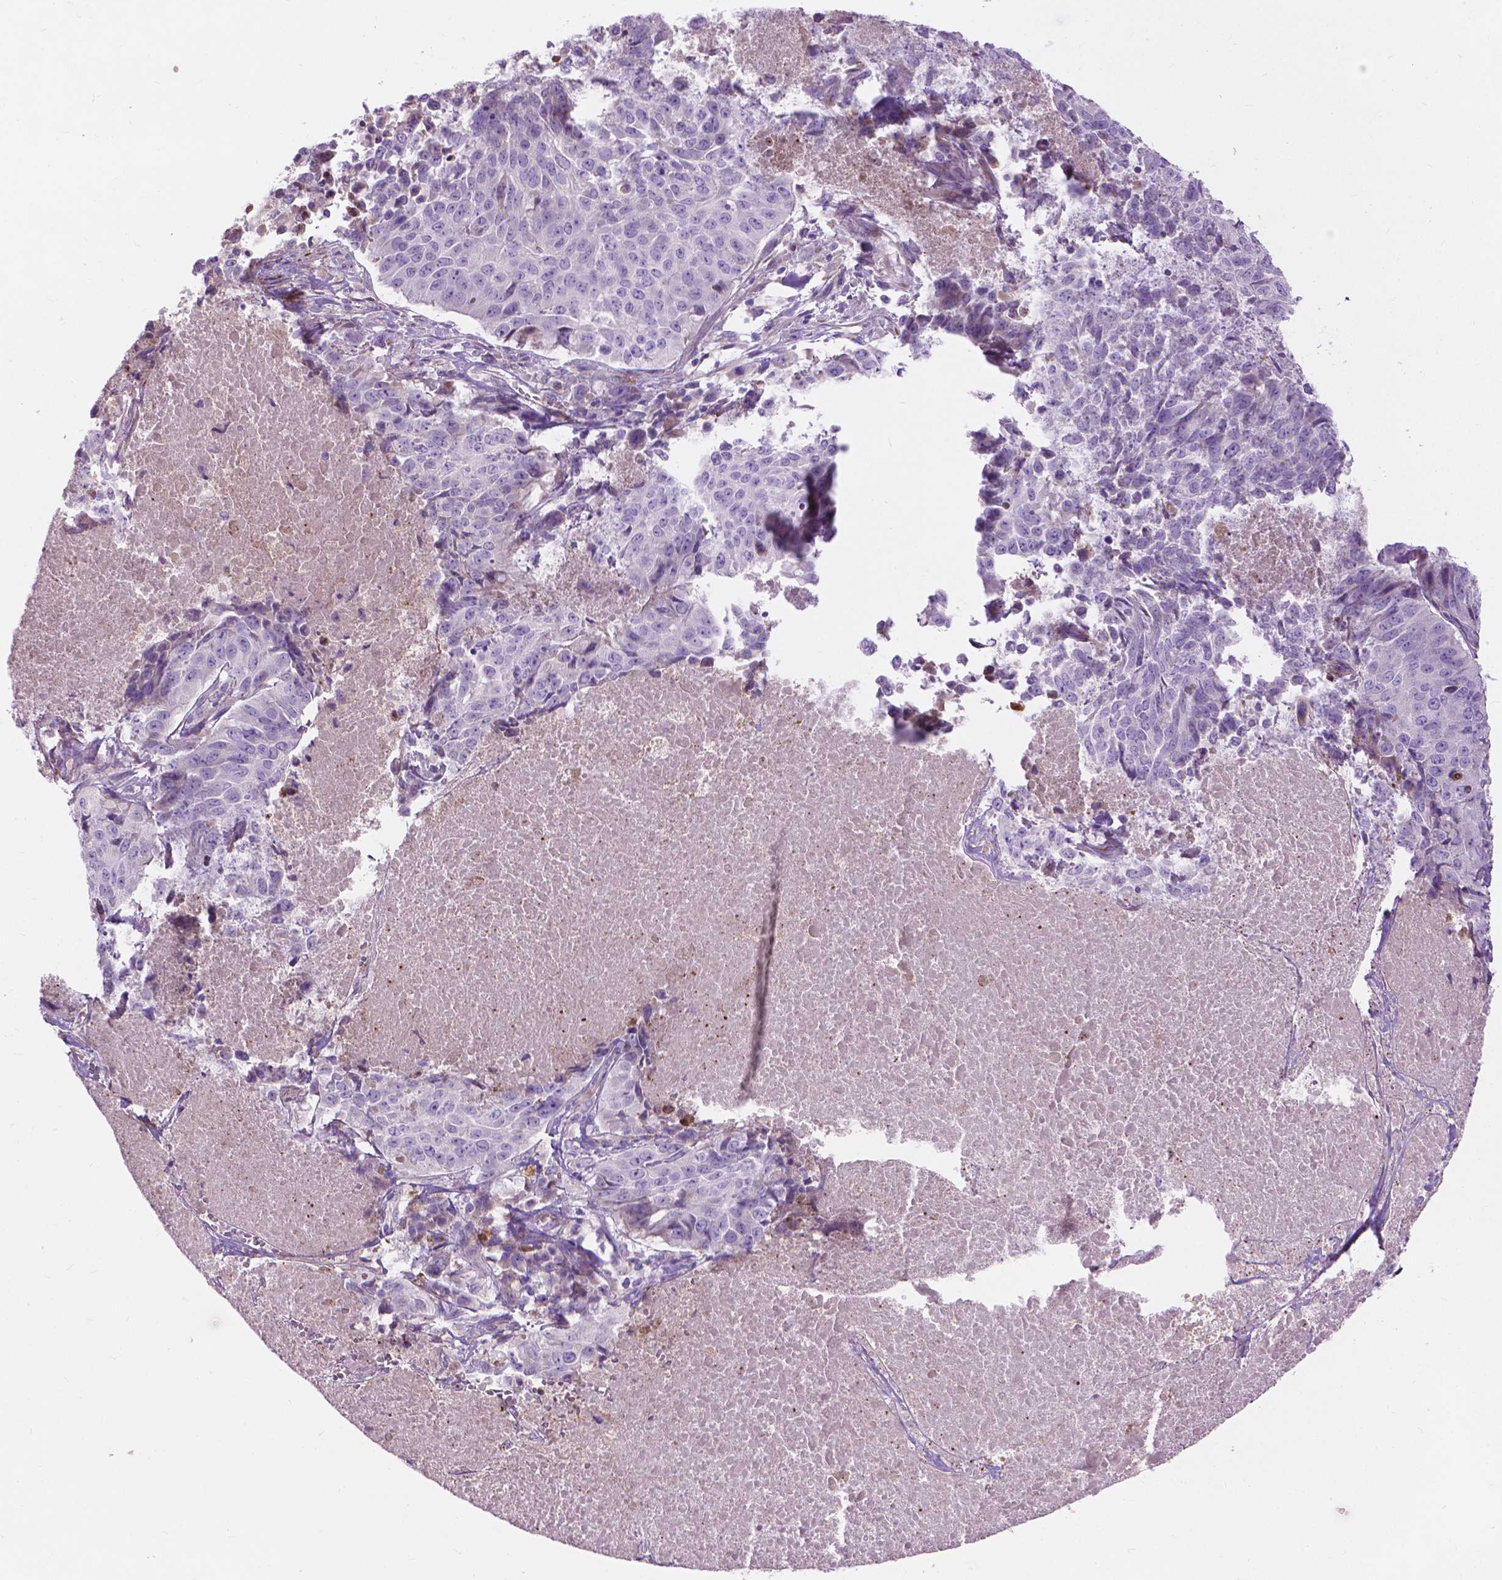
{"staining": {"intensity": "negative", "quantity": "none", "location": "none"}, "tissue": "lung cancer", "cell_type": "Tumor cells", "image_type": "cancer", "snomed": [{"axis": "morphology", "description": "Normal tissue, NOS"}, {"axis": "morphology", "description": "Squamous cell carcinoma, NOS"}, {"axis": "topography", "description": "Bronchus"}, {"axis": "topography", "description": "Lung"}], "caption": "A photomicrograph of lung cancer stained for a protein shows no brown staining in tumor cells.", "gene": "NOXO1", "patient": {"sex": "male", "age": 64}}